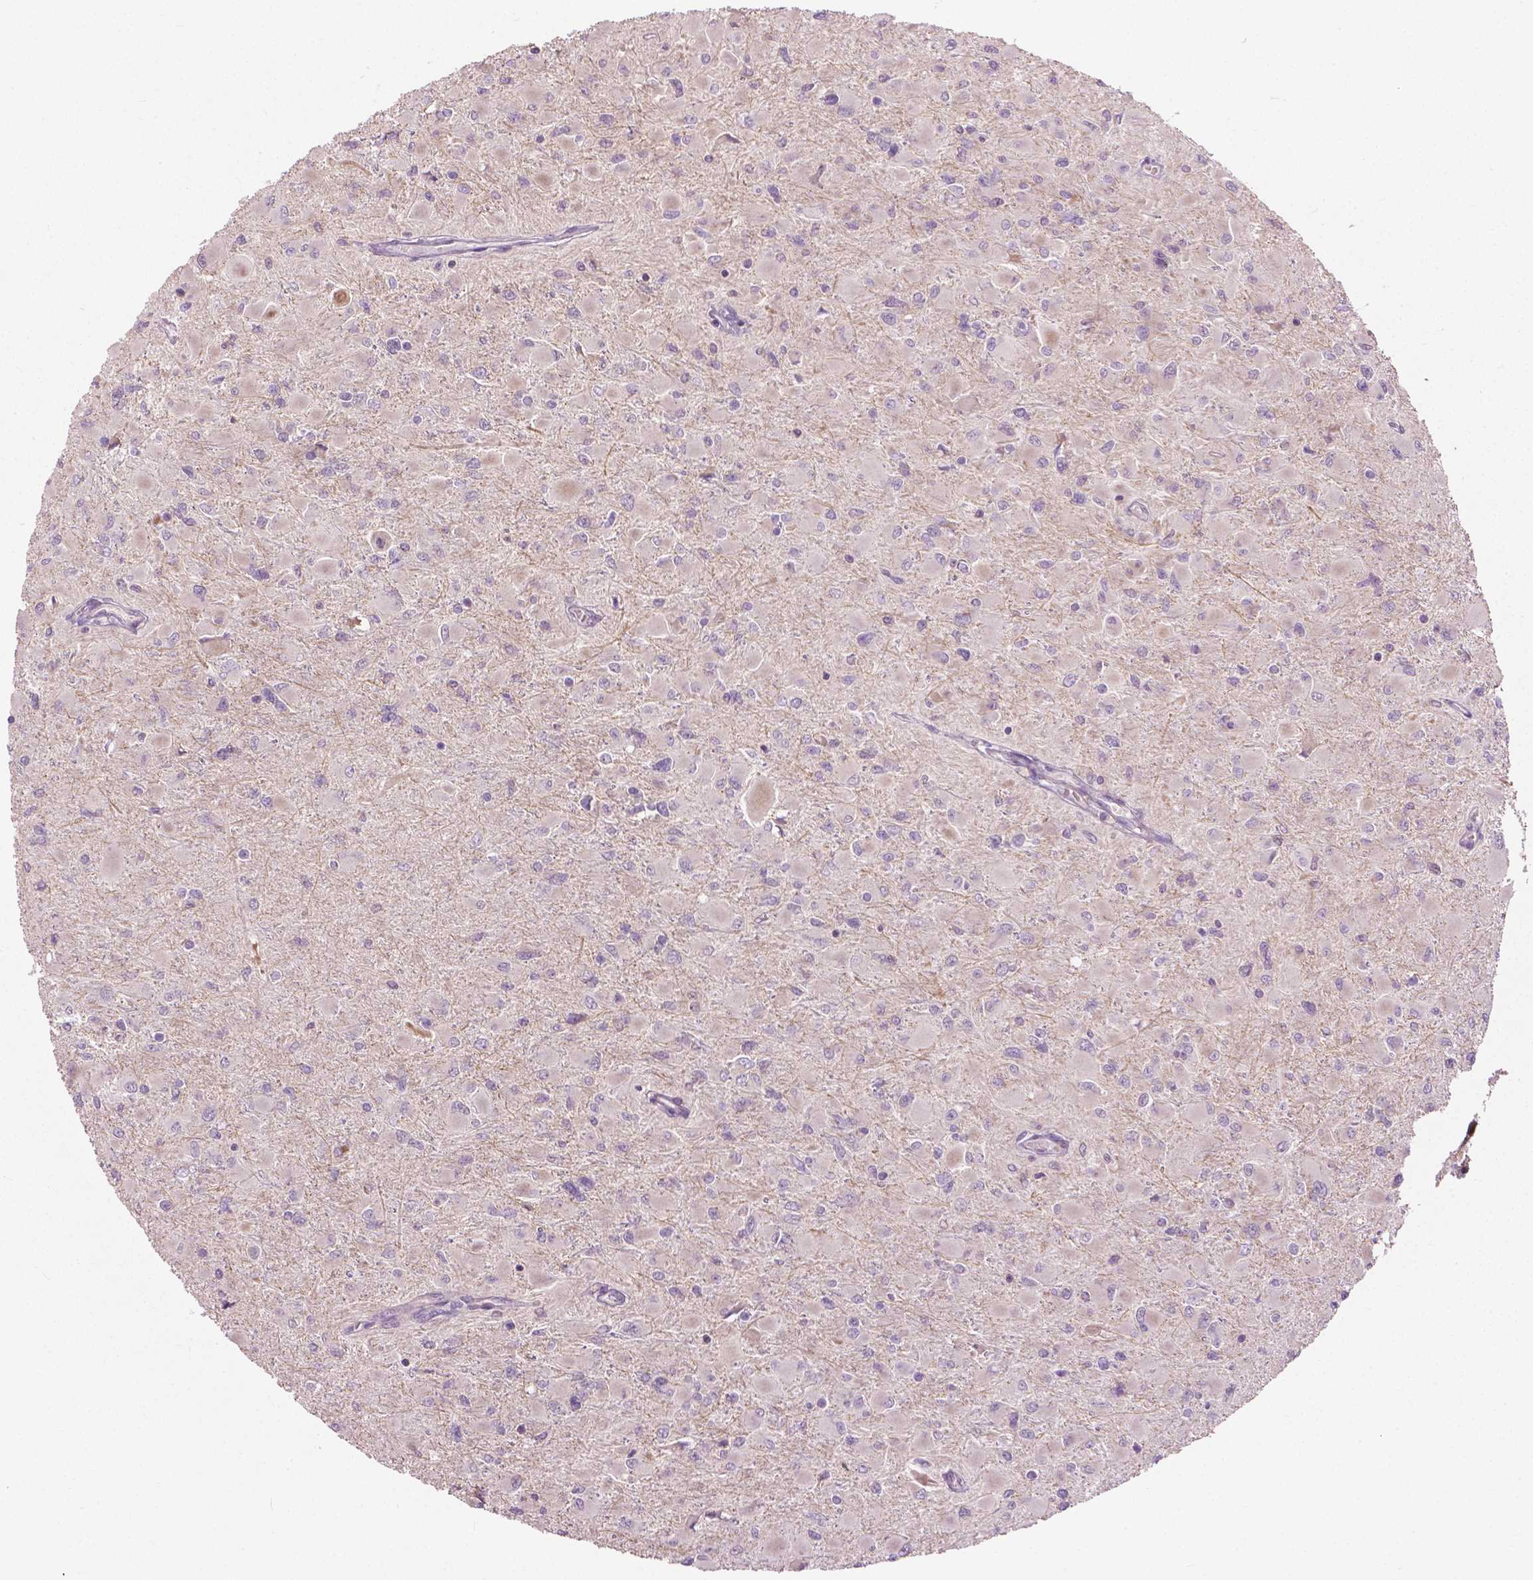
{"staining": {"intensity": "negative", "quantity": "none", "location": "none"}, "tissue": "glioma", "cell_type": "Tumor cells", "image_type": "cancer", "snomed": [{"axis": "morphology", "description": "Glioma, malignant, High grade"}, {"axis": "topography", "description": "Cerebral cortex"}], "caption": "IHC of high-grade glioma (malignant) demonstrates no staining in tumor cells.", "gene": "MZT1", "patient": {"sex": "female", "age": 36}}